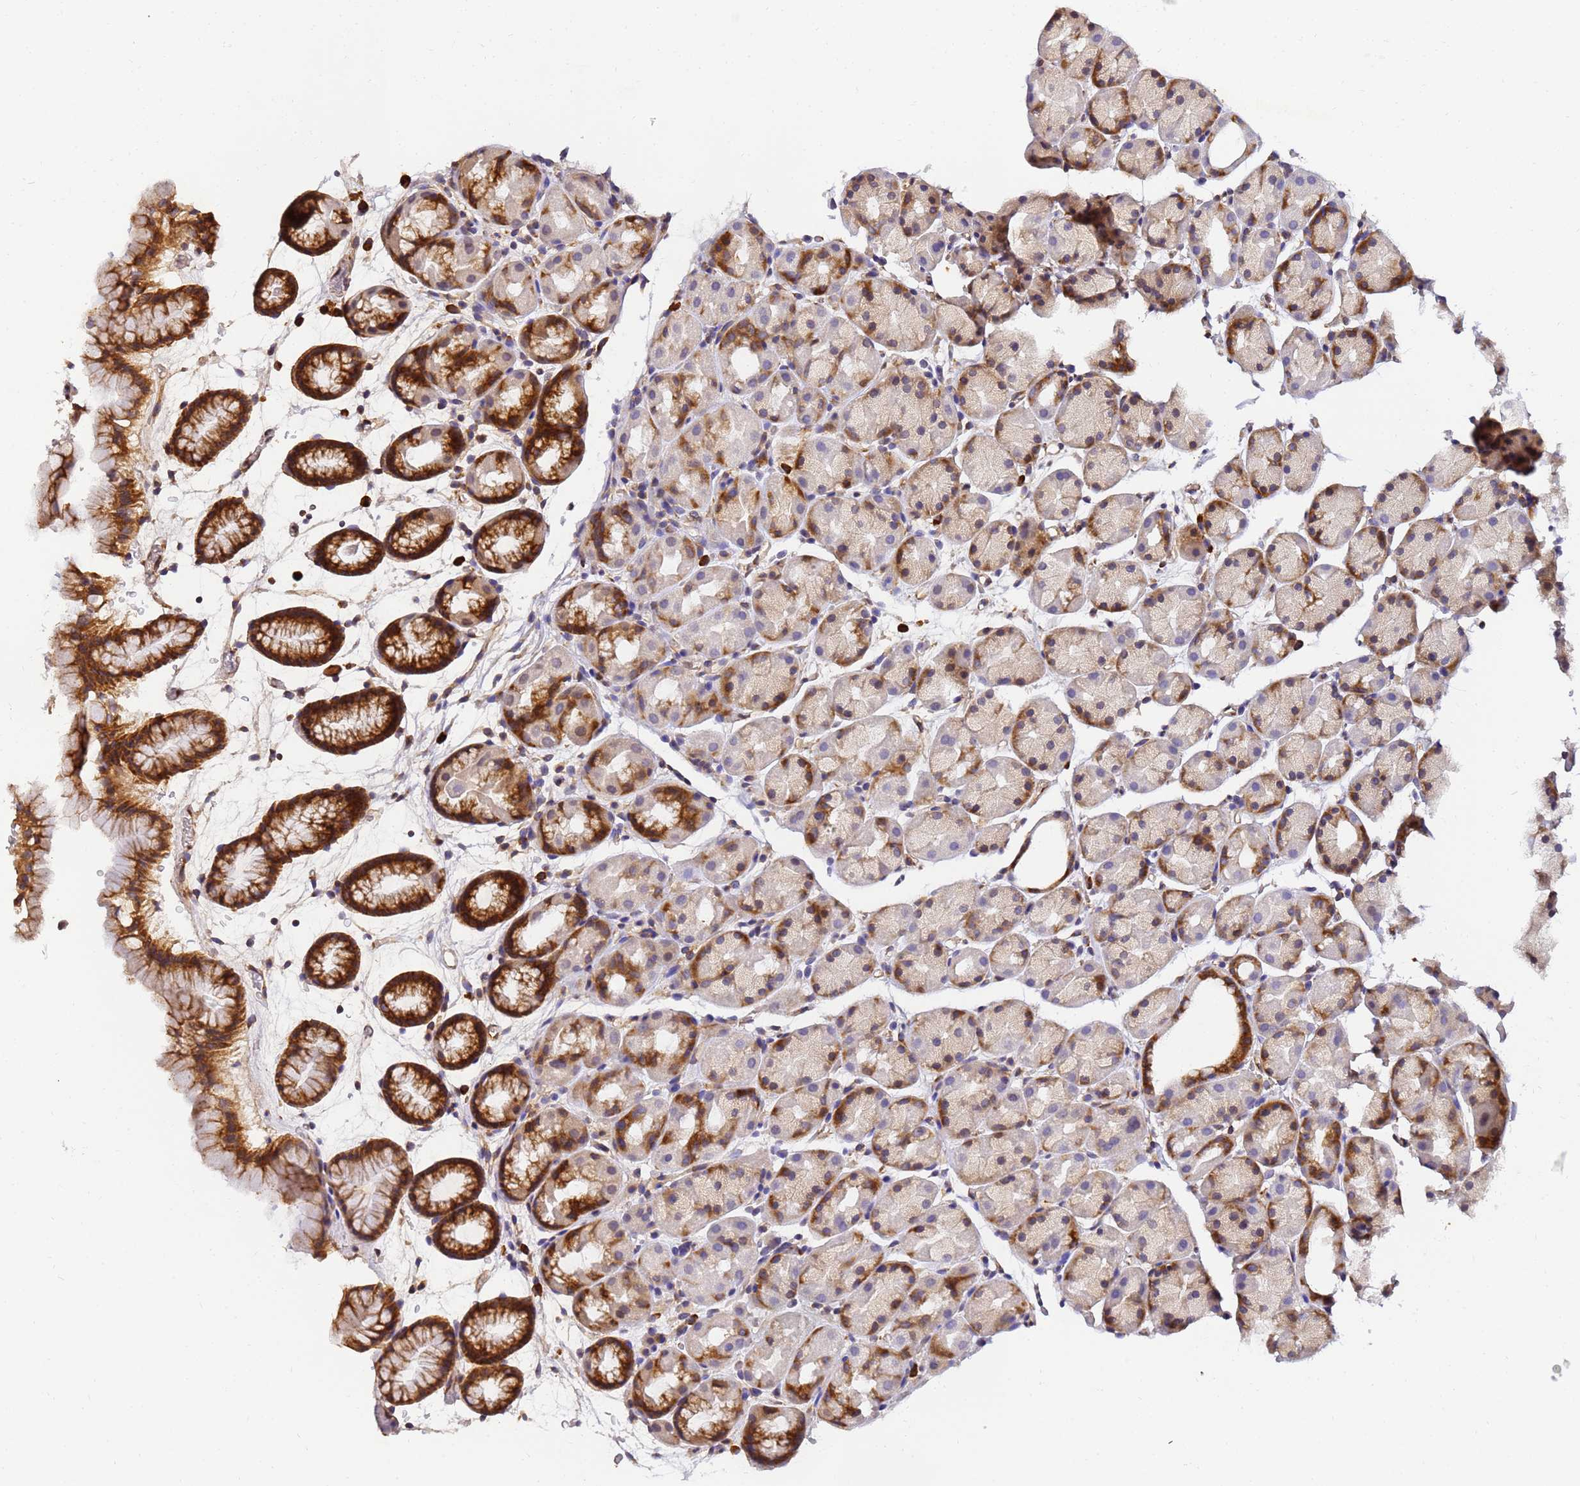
{"staining": {"intensity": "strong", "quantity": "25%-75%", "location": "cytoplasmic/membranous"}, "tissue": "stomach", "cell_type": "Glandular cells", "image_type": "normal", "snomed": [{"axis": "morphology", "description": "Normal tissue, NOS"}, {"axis": "topography", "description": "Stomach, upper"}, {"axis": "topography", "description": "Stomach"}], "caption": "Brown immunohistochemical staining in benign stomach exhibits strong cytoplasmic/membranous positivity in approximately 25%-75% of glandular cells.", "gene": "POM121C", "patient": {"sex": "male", "age": 47}}